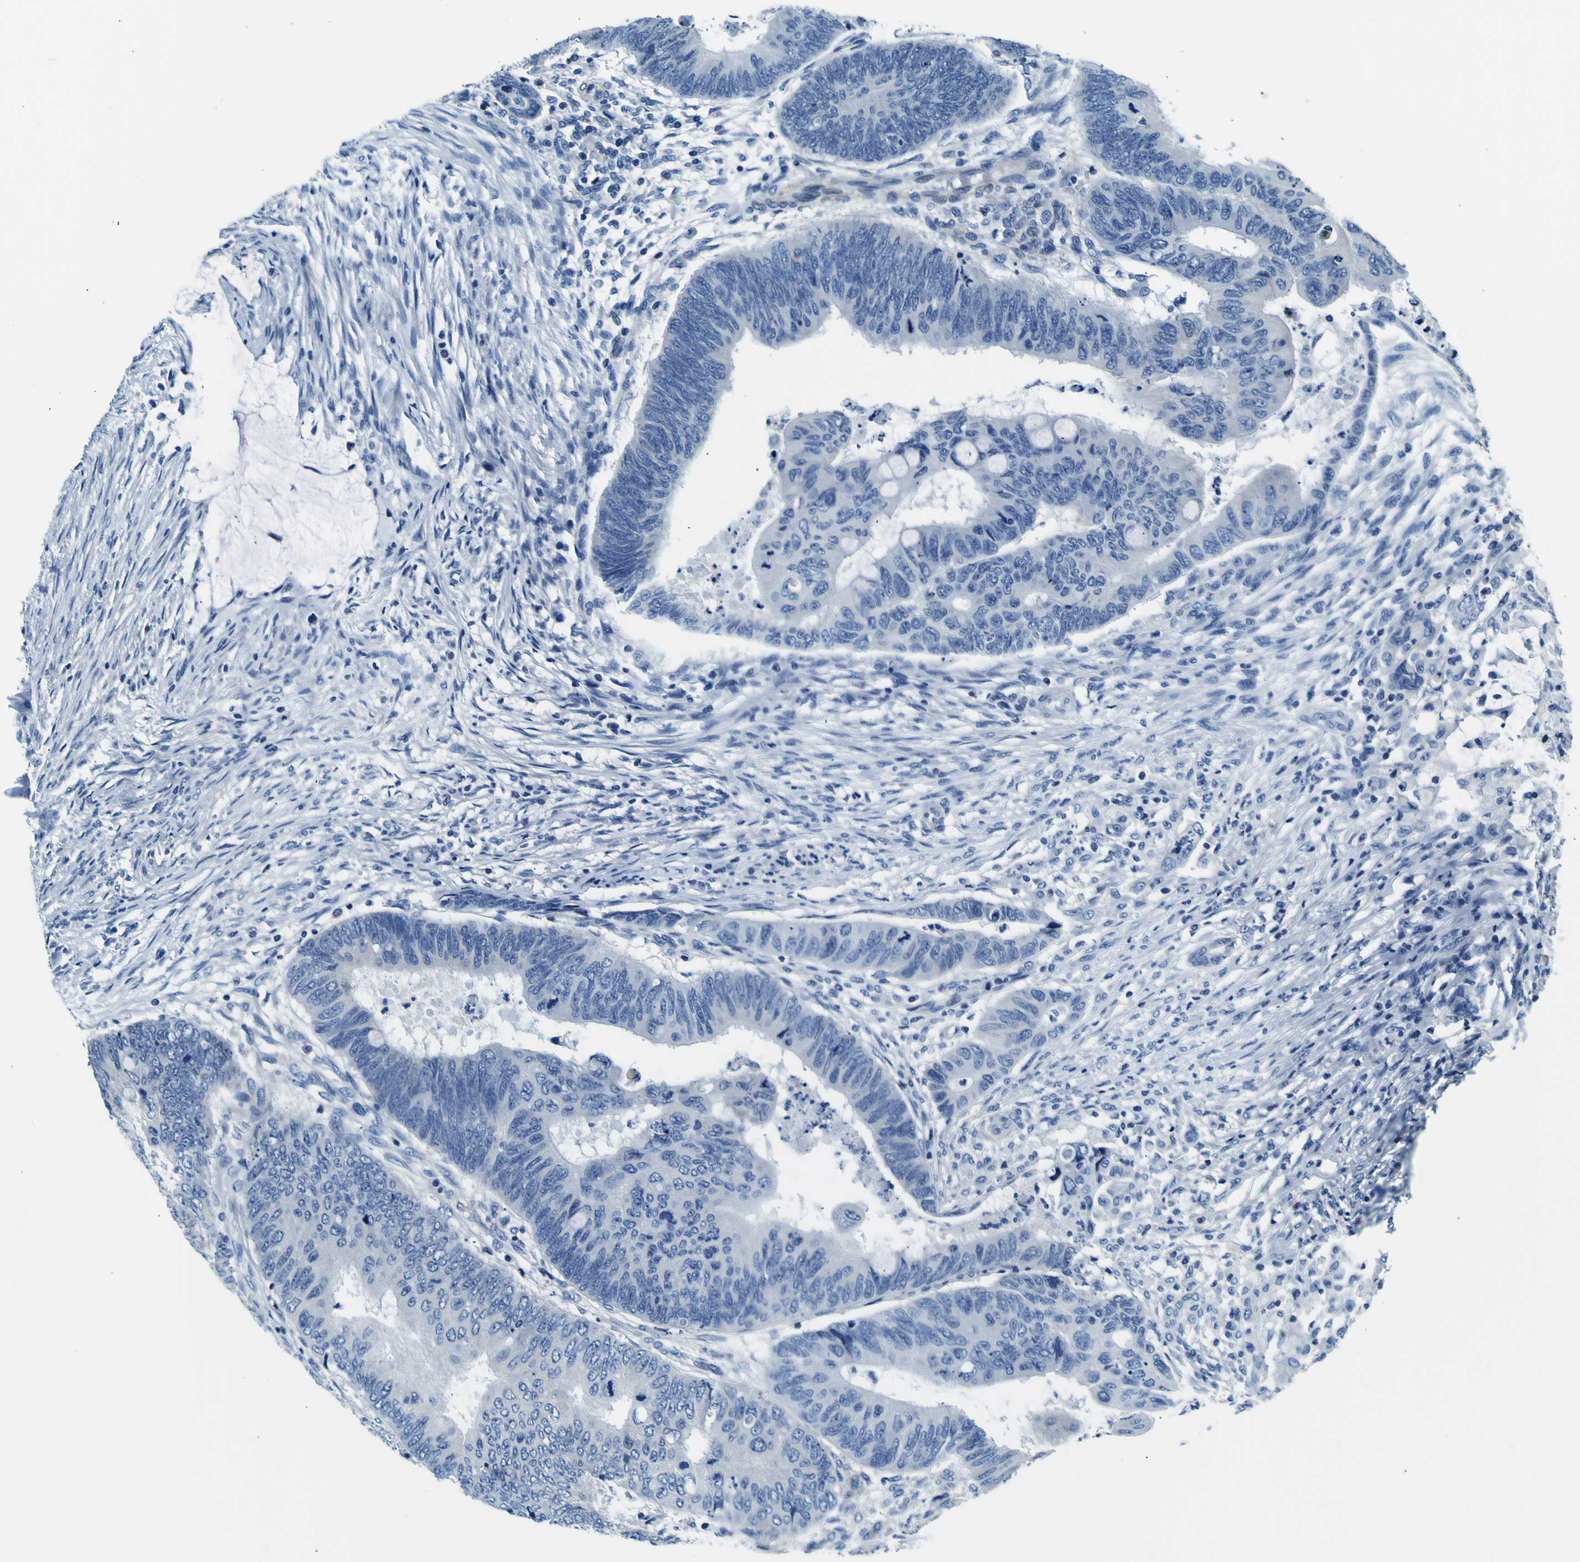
{"staining": {"intensity": "negative", "quantity": "none", "location": "none"}, "tissue": "colorectal cancer", "cell_type": "Tumor cells", "image_type": "cancer", "snomed": [{"axis": "morphology", "description": "Normal tissue, NOS"}, {"axis": "morphology", "description": "Adenocarcinoma, NOS"}, {"axis": "topography", "description": "Rectum"}, {"axis": "topography", "description": "Peripheral nerve tissue"}], "caption": "IHC micrograph of neoplastic tissue: colorectal cancer (adenocarcinoma) stained with DAB reveals no significant protein expression in tumor cells.", "gene": "ADGRA2", "patient": {"sex": "male", "age": 92}}